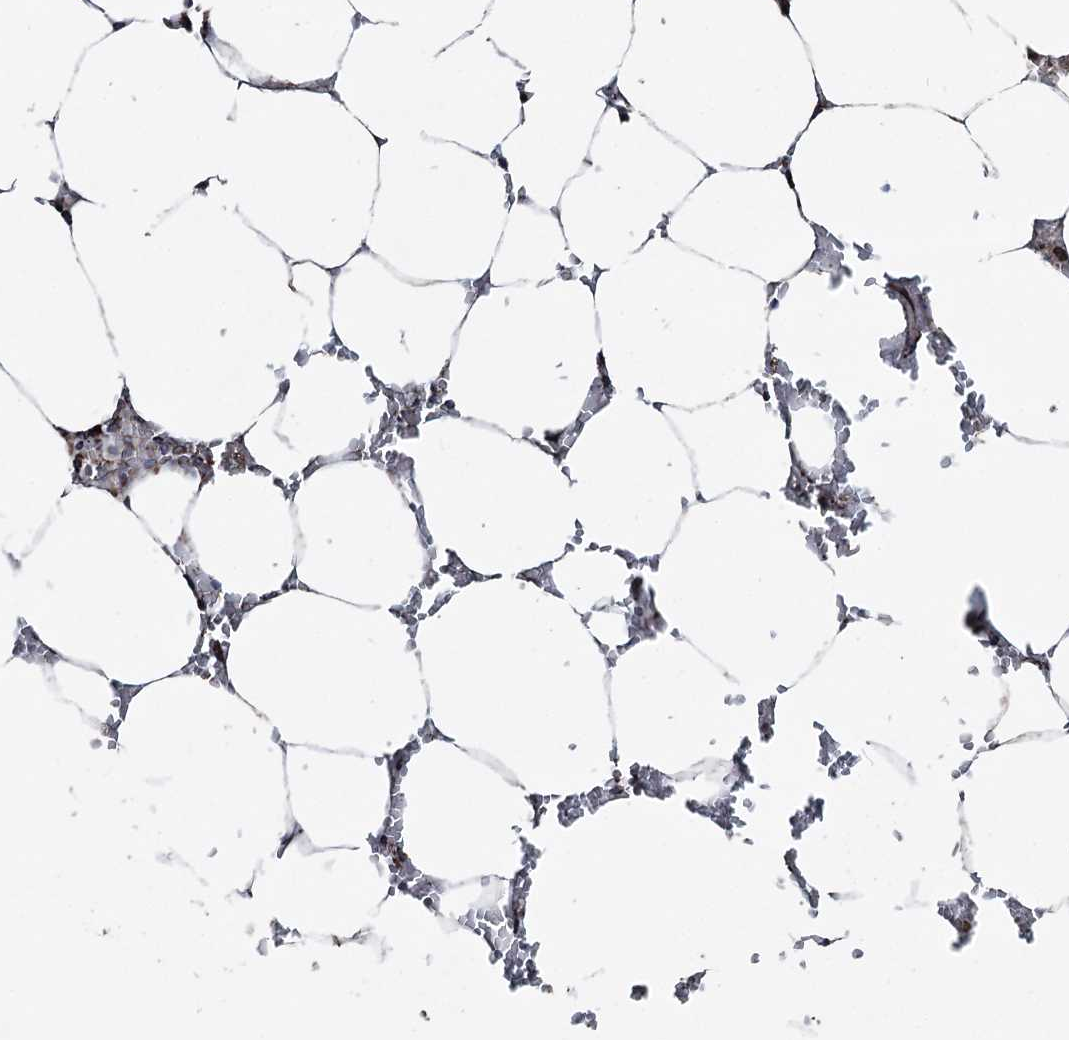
{"staining": {"intensity": "moderate", "quantity": "<25%", "location": "cytoplasmic/membranous"}, "tissue": "bone marrow", "cell_type": "Hematopoietic cells", "image_type": "normal", "snomed": [{"axis": "morphology", "description": "Normal tissue, NOS"}, {"axis": "topography", "description": "Bone marrow"}], "caption": "High-power microscopy captured an immunohistochemistry image of unremarkable bone marrow, revealing moderate cytoplasmic/membranous expression in approximately <25% of hematopoietic cells. (DAB (3,3'-diaminobenzidine) IHC with brightfield microscopy, high magnification).", "gene": "UCN3", "patient": {"sex": "male", "age": 70}}